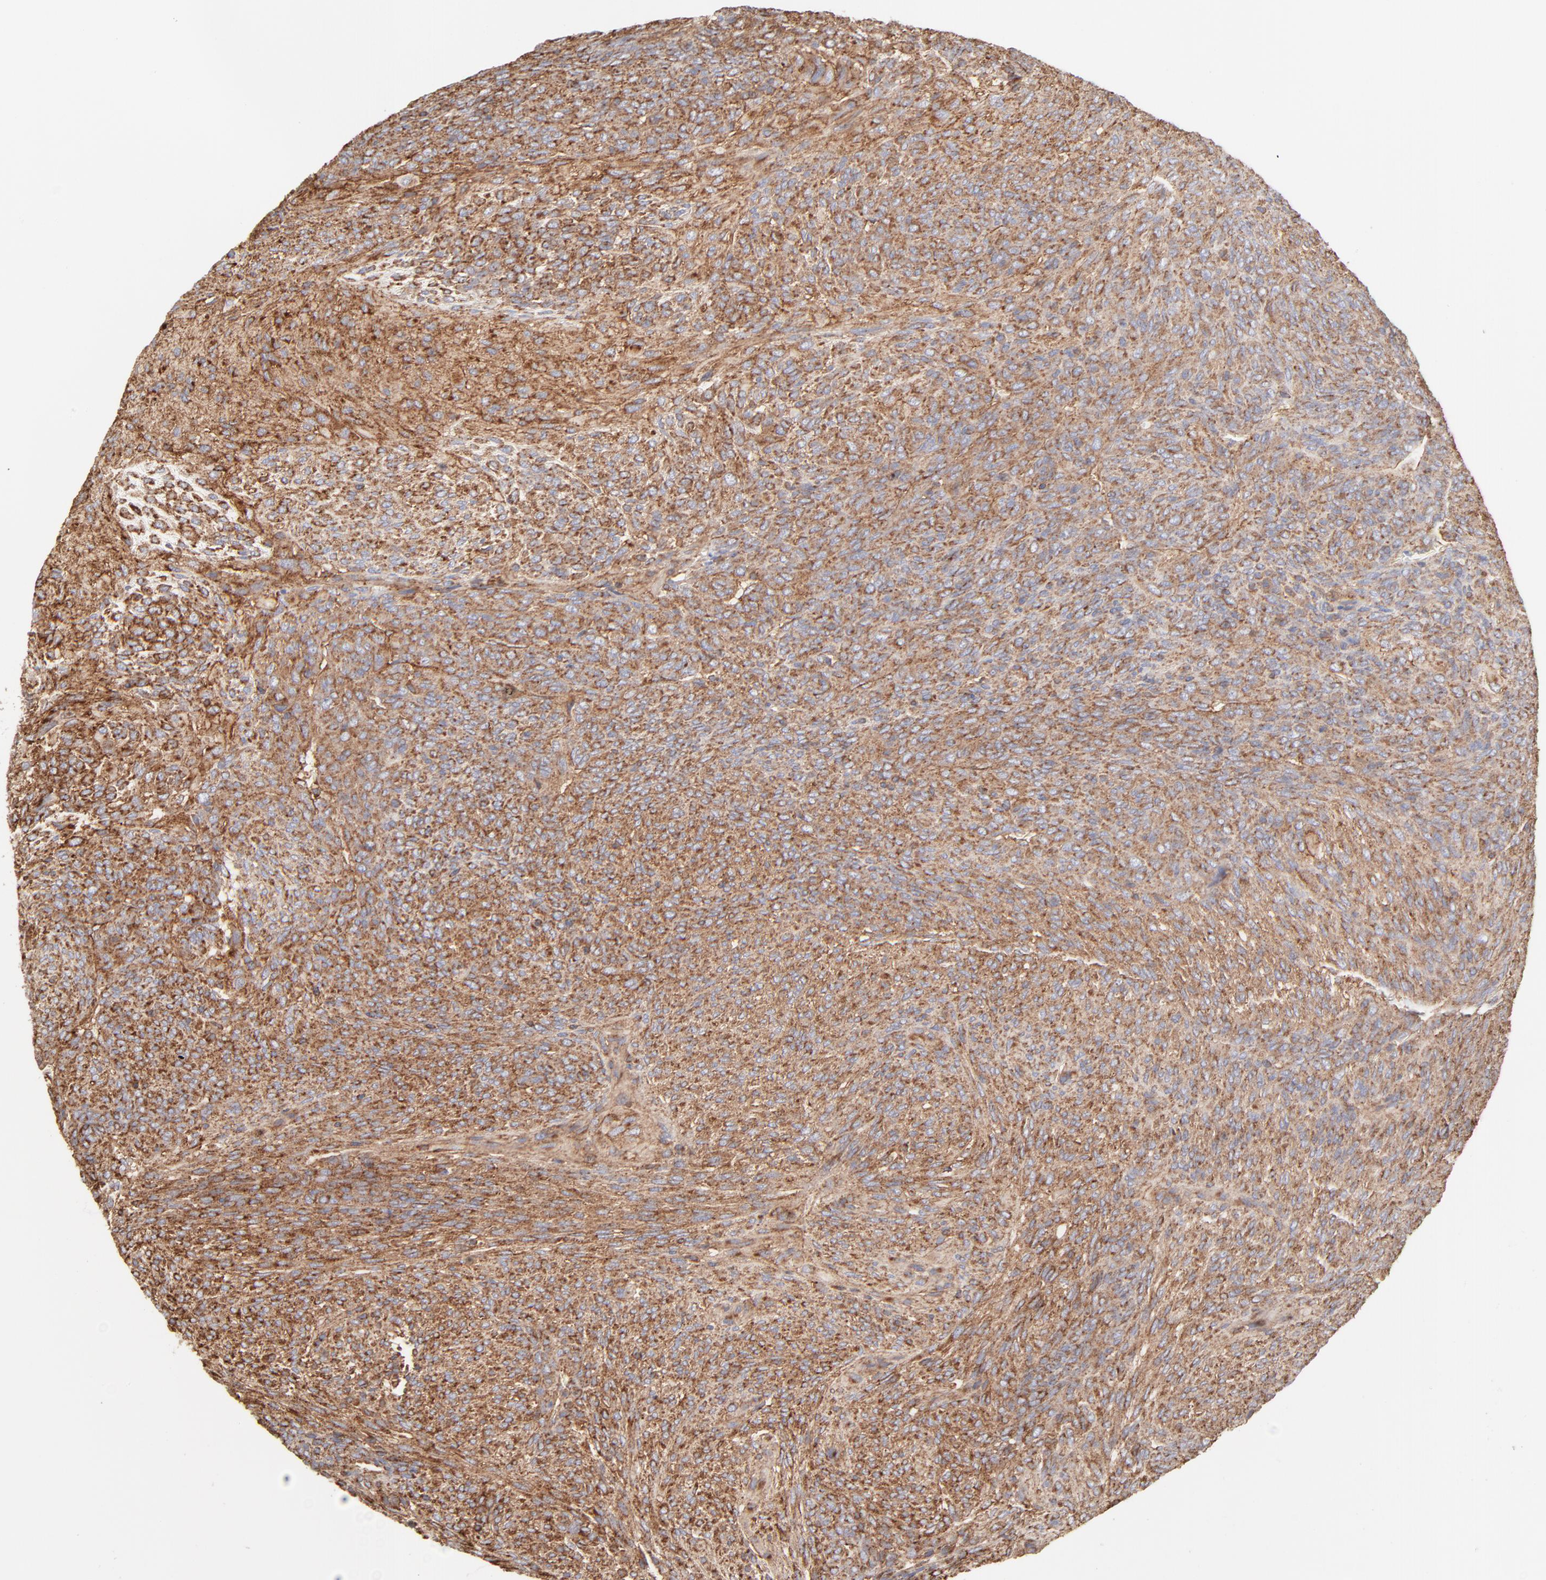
{"staining": {"intensity": "strong", "quantity": ">75%", "location": "cytoplasmic/membranous"}, "tissue": "glioma", "cell_type": "Tumor cells", "image_type": "cancer", "snomed": [{"axis": "morphology", "description": "Glioma, malignant, High grade"}, {"axis": "topography", "description": "Cerebral cortex"}], "caption": "A high amount of strong cytoplasmic/membranous staining is present in about >75% of tumor cells in glioma tissue.", "gene": "CLTB", "patient": {"sex": "female", "age": 55}}